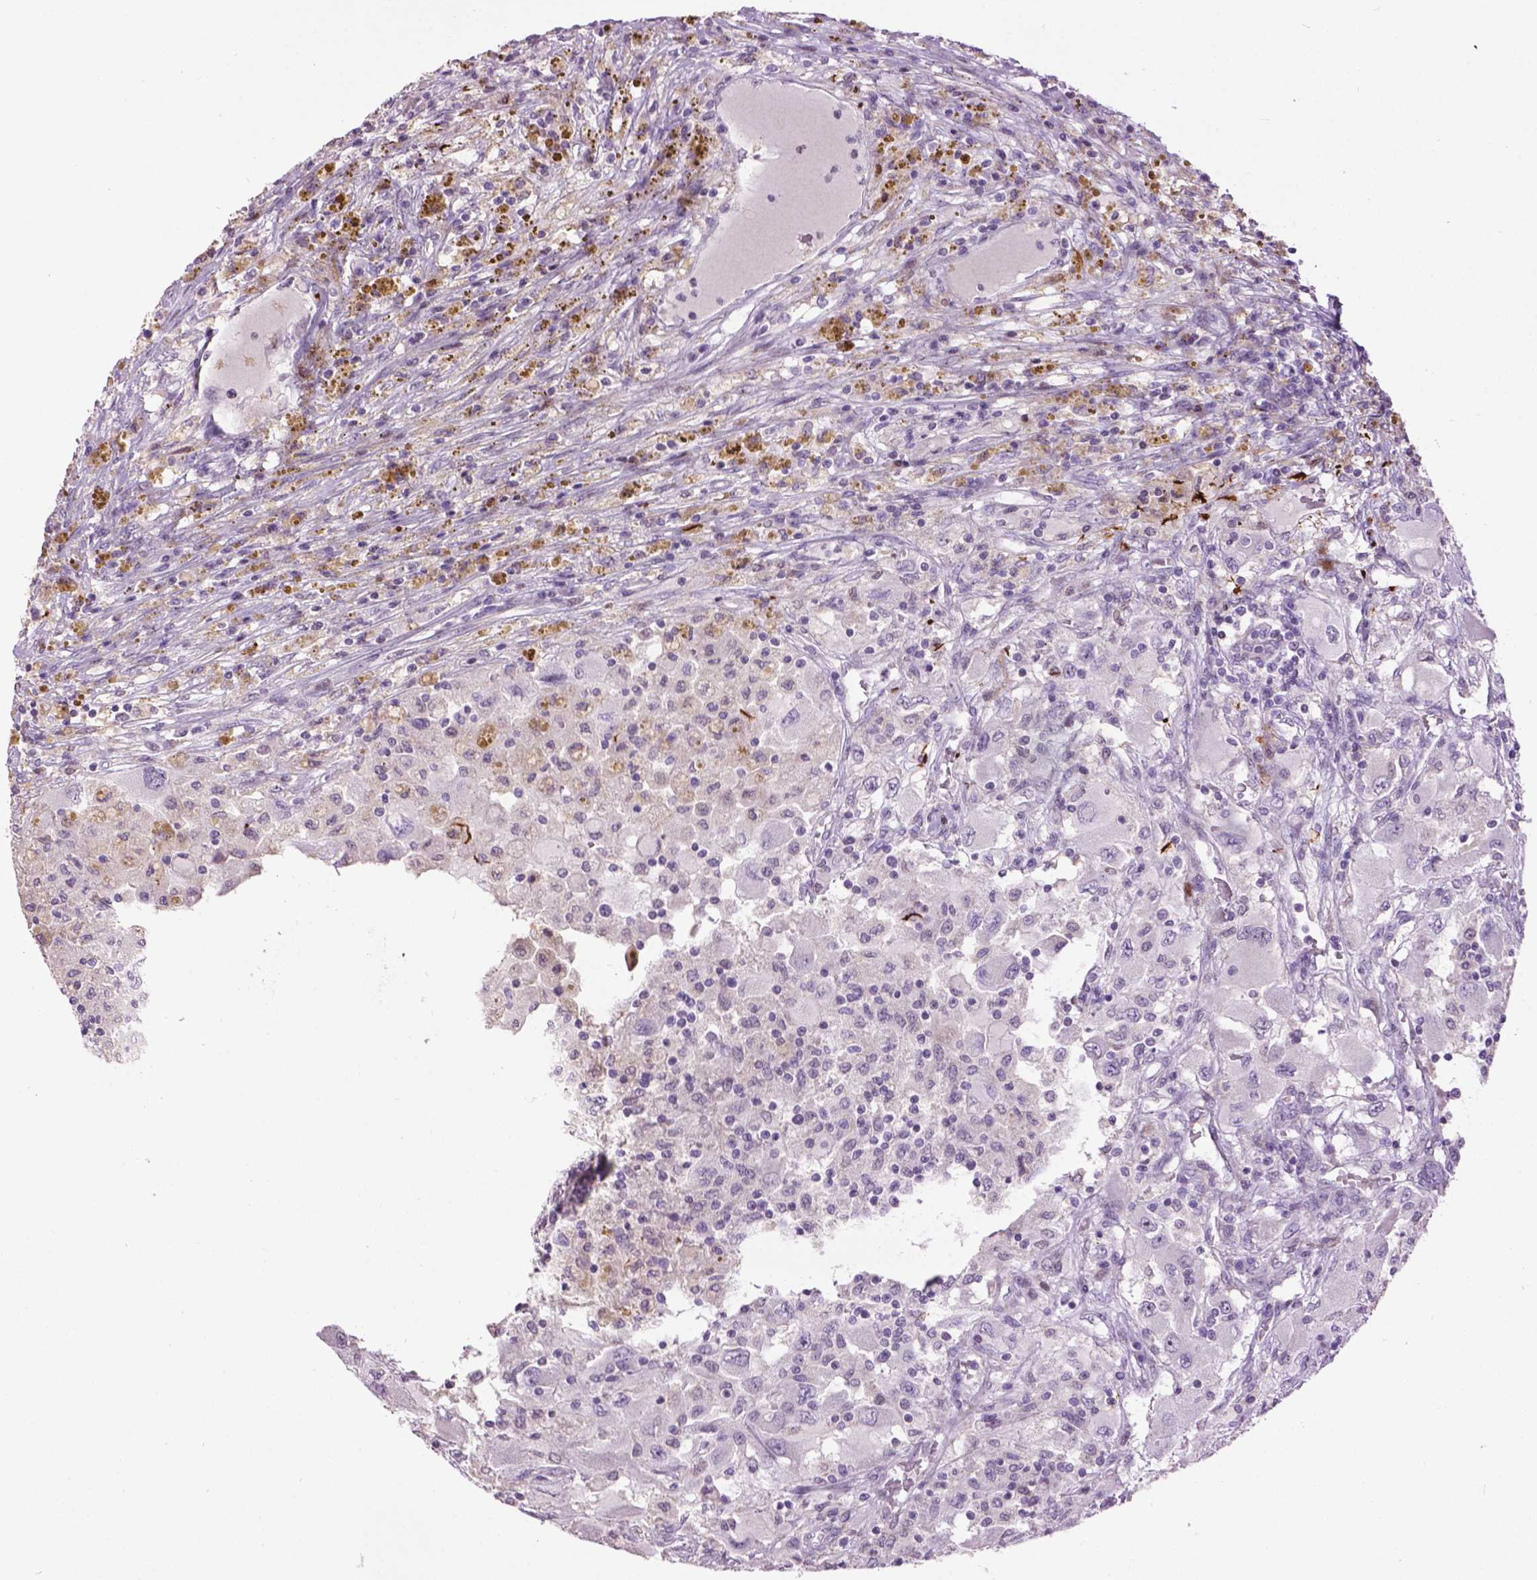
{"staining": {"intensity": "negative", "quantity": "none", "location": "none"}, "tissue": "renal cancer", "cell_type": "Tumor cells", "image_type": "cancer", "snomed": [{"axis": "morphology", "description": "Adenocarcinoma, NOS"}, {"axis": "topography", "description": "Kidney"}], "caption": "Immunohistochemistry (IHC) photomicrograph of renal cancer (adenocarcinoma) stained for a protein (brown), which displays no expression in tumor cells.", "gene": "TH", "patient": {"sex": "female", "age": 67}}